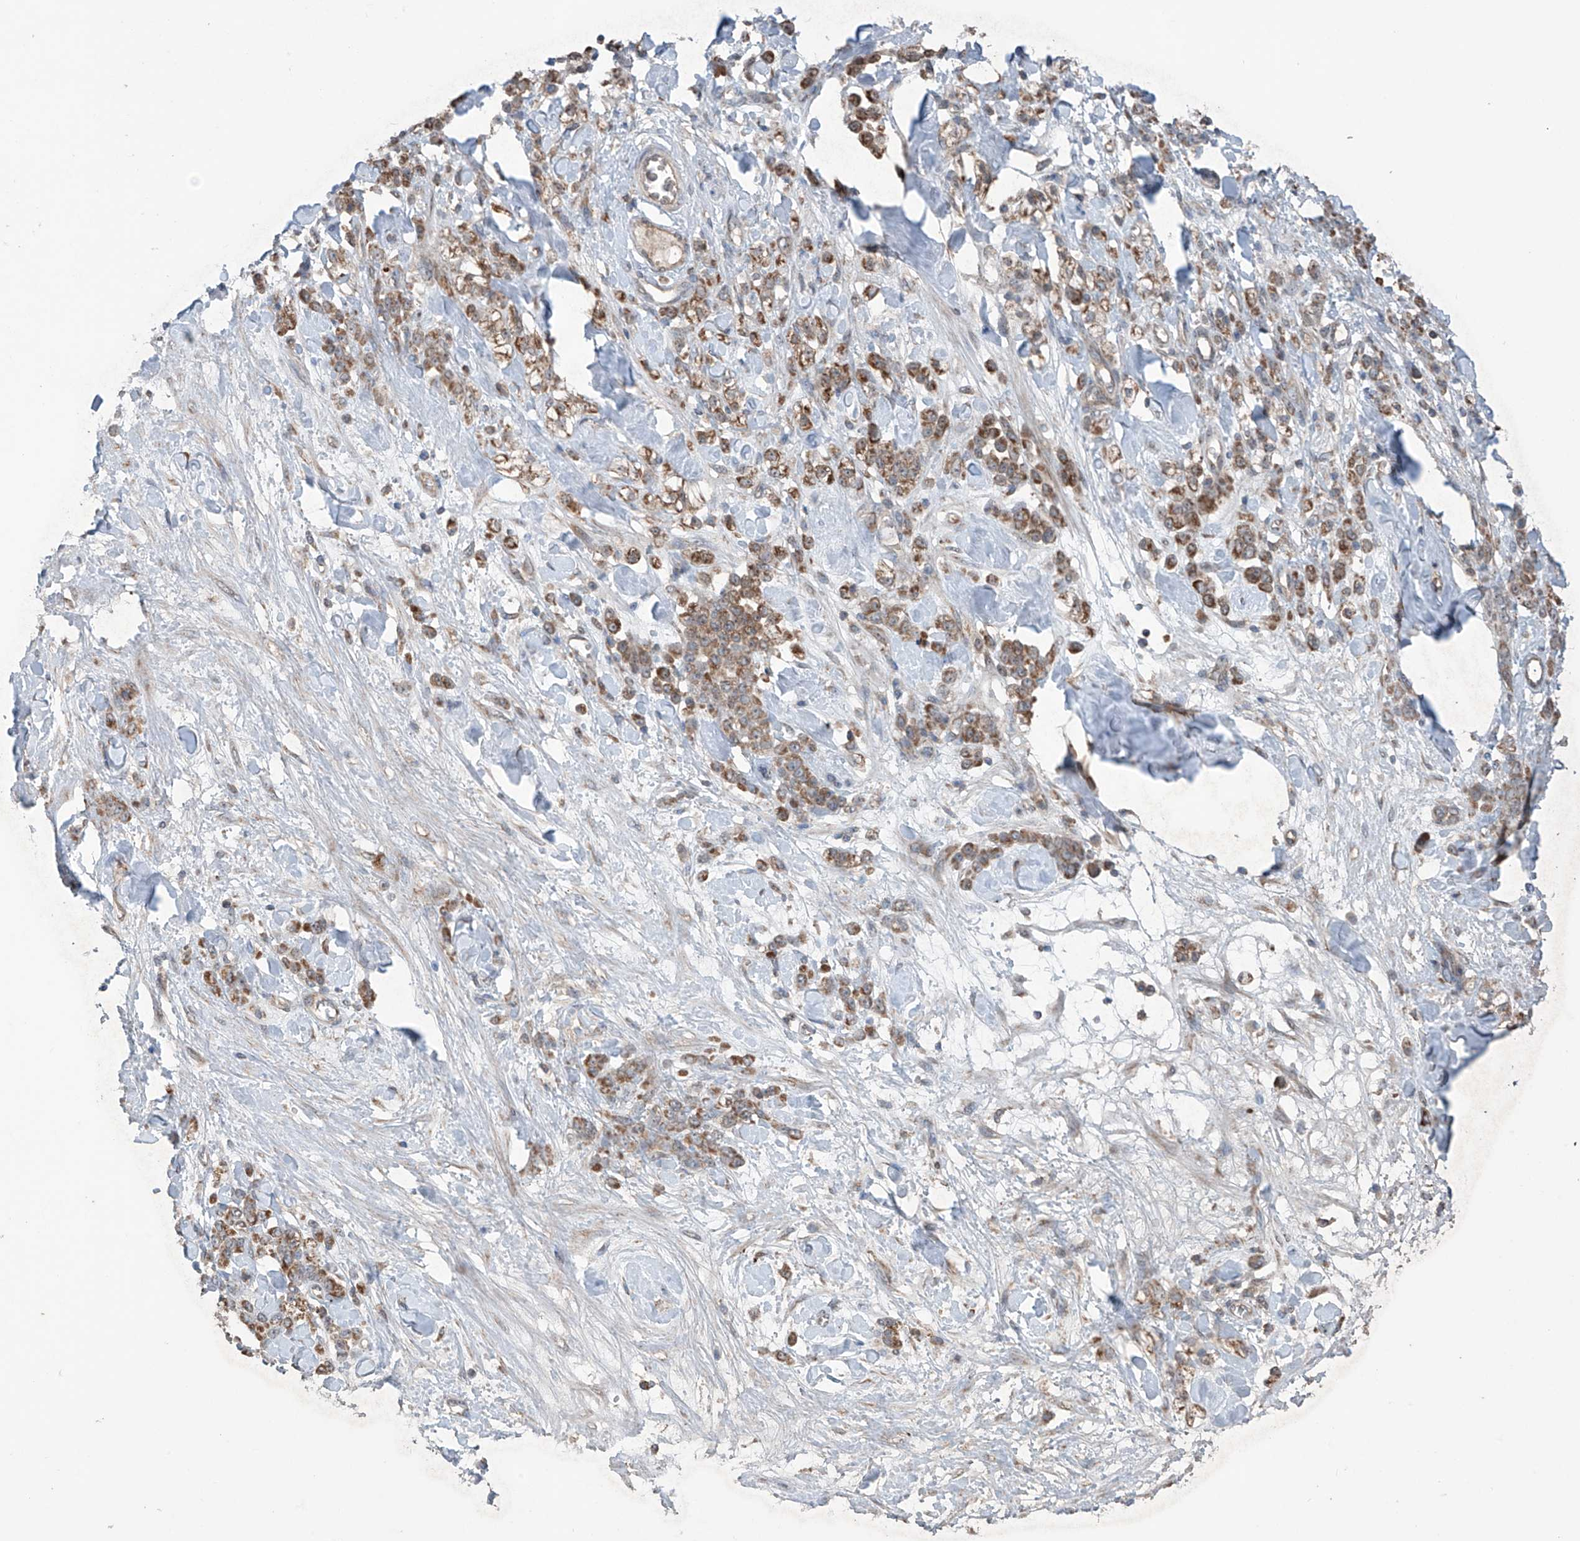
{"staining": {"intensity": "moderate", "quantity": ">75%", "location": "cytoplasmic/membranous"}, "tissue": "stomach cancer", "cell_type": "Tumor cells", "image_type": "cancer", "snomed": [{"axis": "morphology", "description": "Normal tissue, NOS"}, {"axis": "morphology", "description": "Adenocarcinoma, NOS"}, {"axis": "topography", "description": "Stomach"}], "caption": "Immunohistochemical staining of human stomach cancer (adenocarcinoma) displays medium levels of moderate cytoplasmic/membranous staining in about >75% of tumor cells. Using DAB (3,3'-diaminobenzidine) (brown) and hematoxylin (blue) stains, captured at high magnification using brightfield microscopy.", "gene": "SAMD3", "patient": {"sex": "male", "age": 82}}